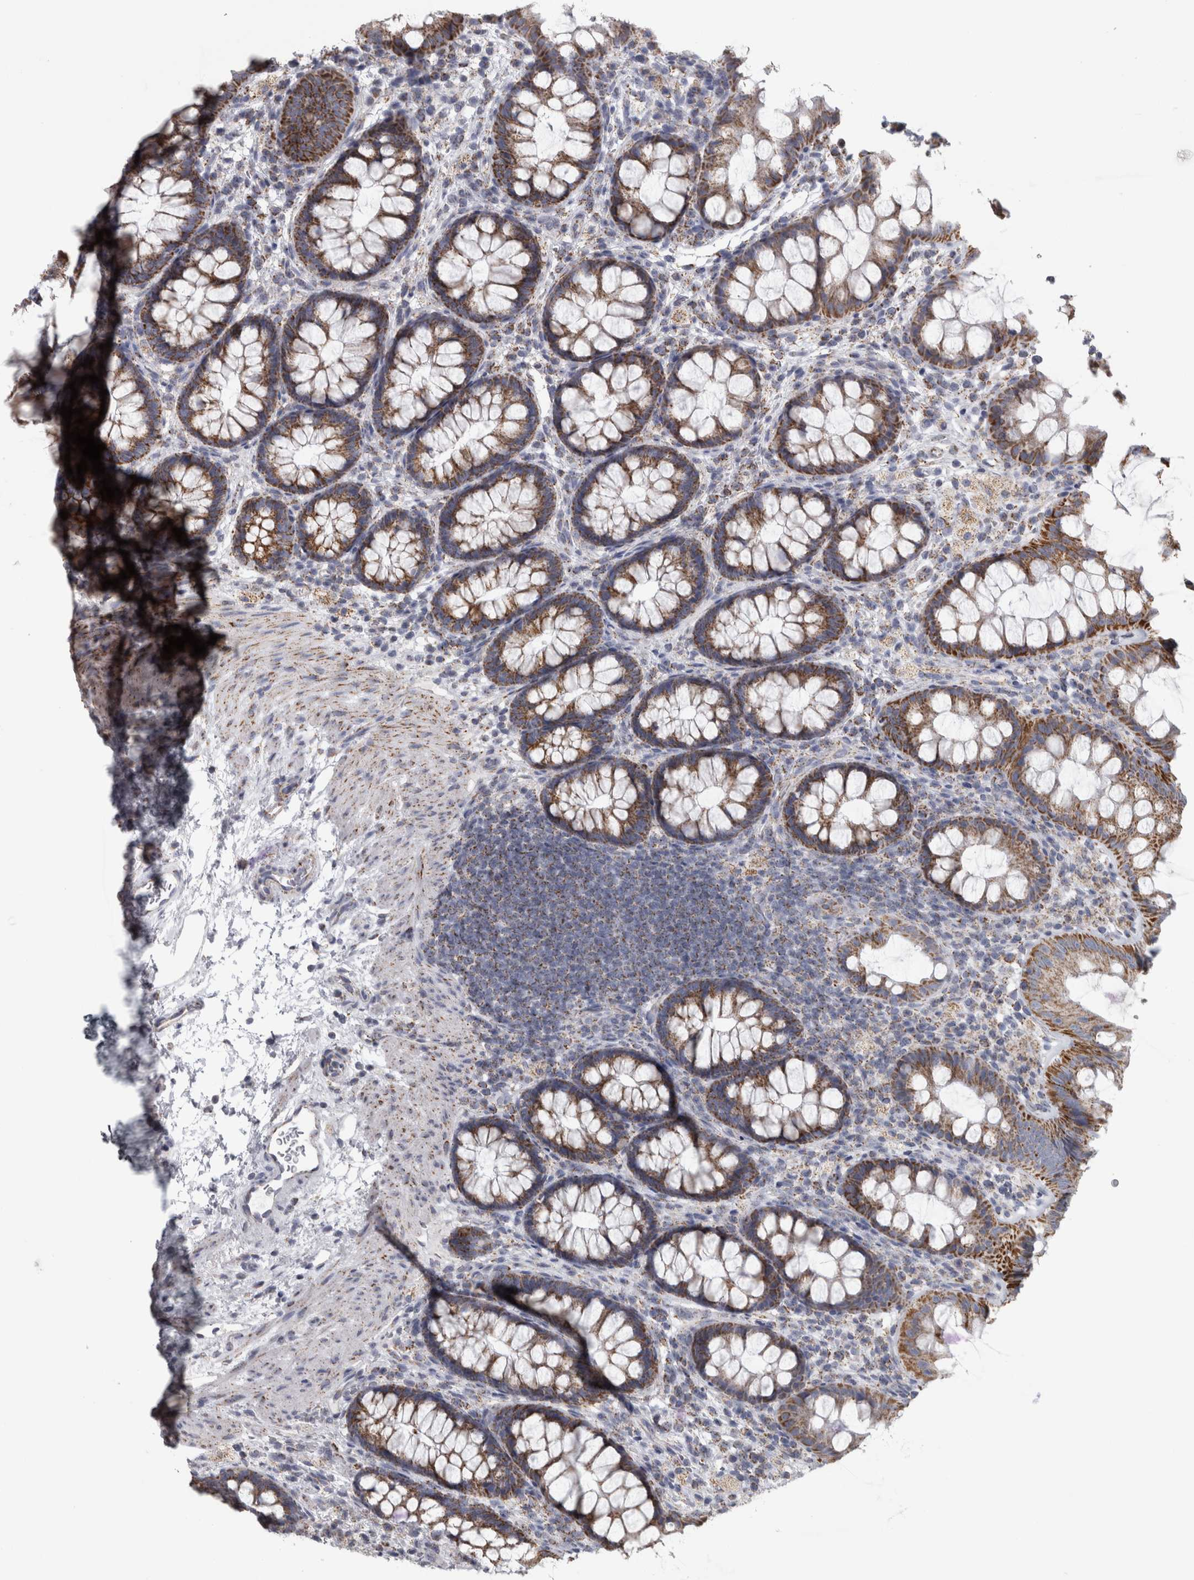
{"staining": {"intensity": "weak", "quantity": "25%-75%", "location": "cytoplasmic/membranous"}, "tissue": "colon", "cell_type": "Endothelial cells", "image_type": "normal", "snomed": [{"axis": "morphology", "description": "Normal tissue, NOS"}, {"axis": "topography", "description": "Colon"}], "caption": "Benign colon demonstrates weak cytoplasmic/membranous staining in about 25%-75% of endothelial cells, visualized by immunohistochemistry.", "gene": "DBT", "patient": {"sex": "female", "age": 62}}